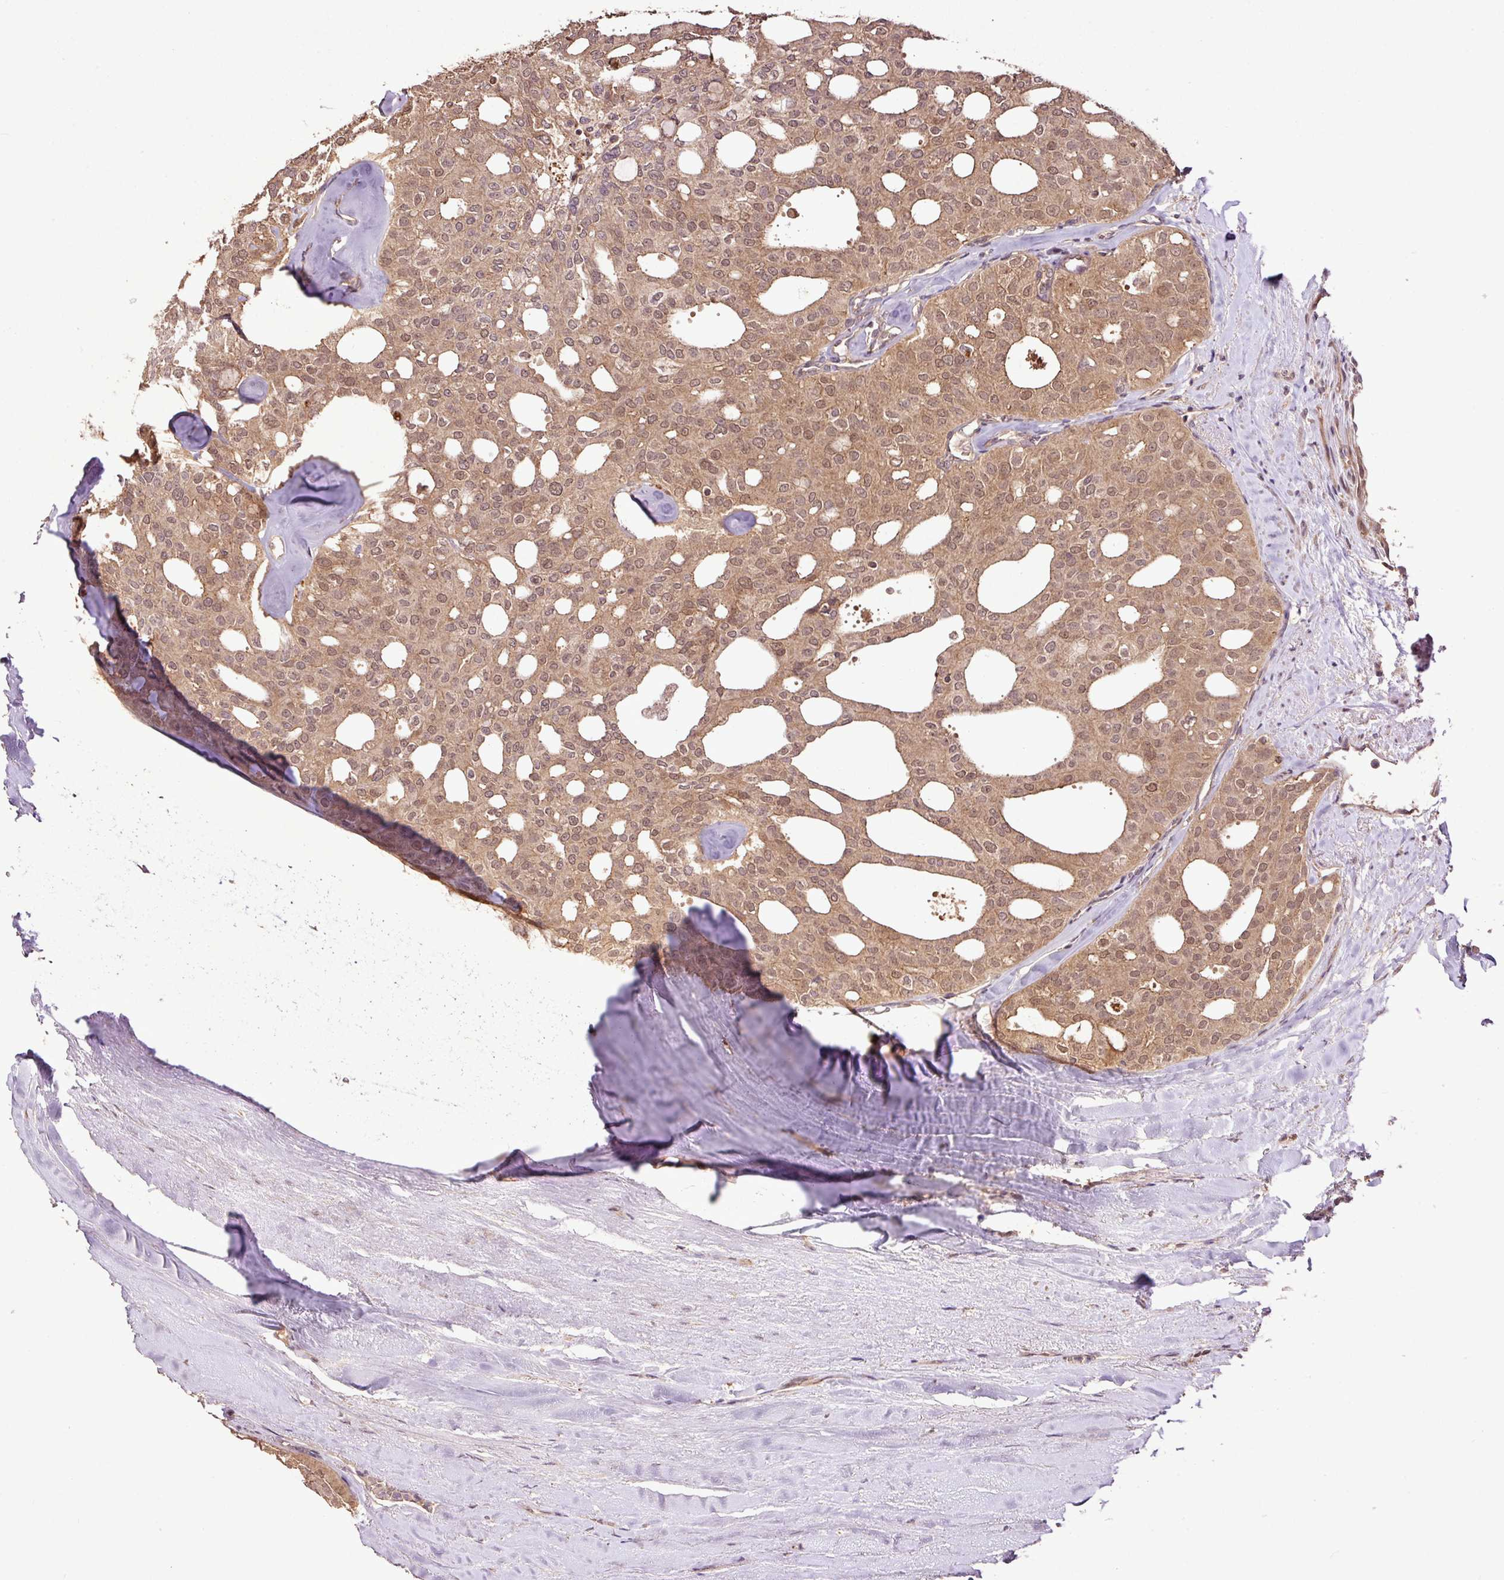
{"staining": {"intensity": "moderate", "quantity": ">75%", "location": "cytoplasmic/membranous,nuclear"}, "tissue": "thyroid cancer", "cell_type": "Tumor cells", "image_type": "cancer", "snomed": [{"axis": "morphology", "description": "Follicular adenoma carcinoma, NOS"}, {"axis": "topography", "description": "Thyroid gland"}], "caption": "Thyroid cancer (follicular adenoma carcinoma) stained with a brown dye reveals moderate cytoplasmic/membranous and nuclear positive staining in about >75% of tumor cells.", "gene": "FAIM", "patient": {"sex": "male", "age": 75}}